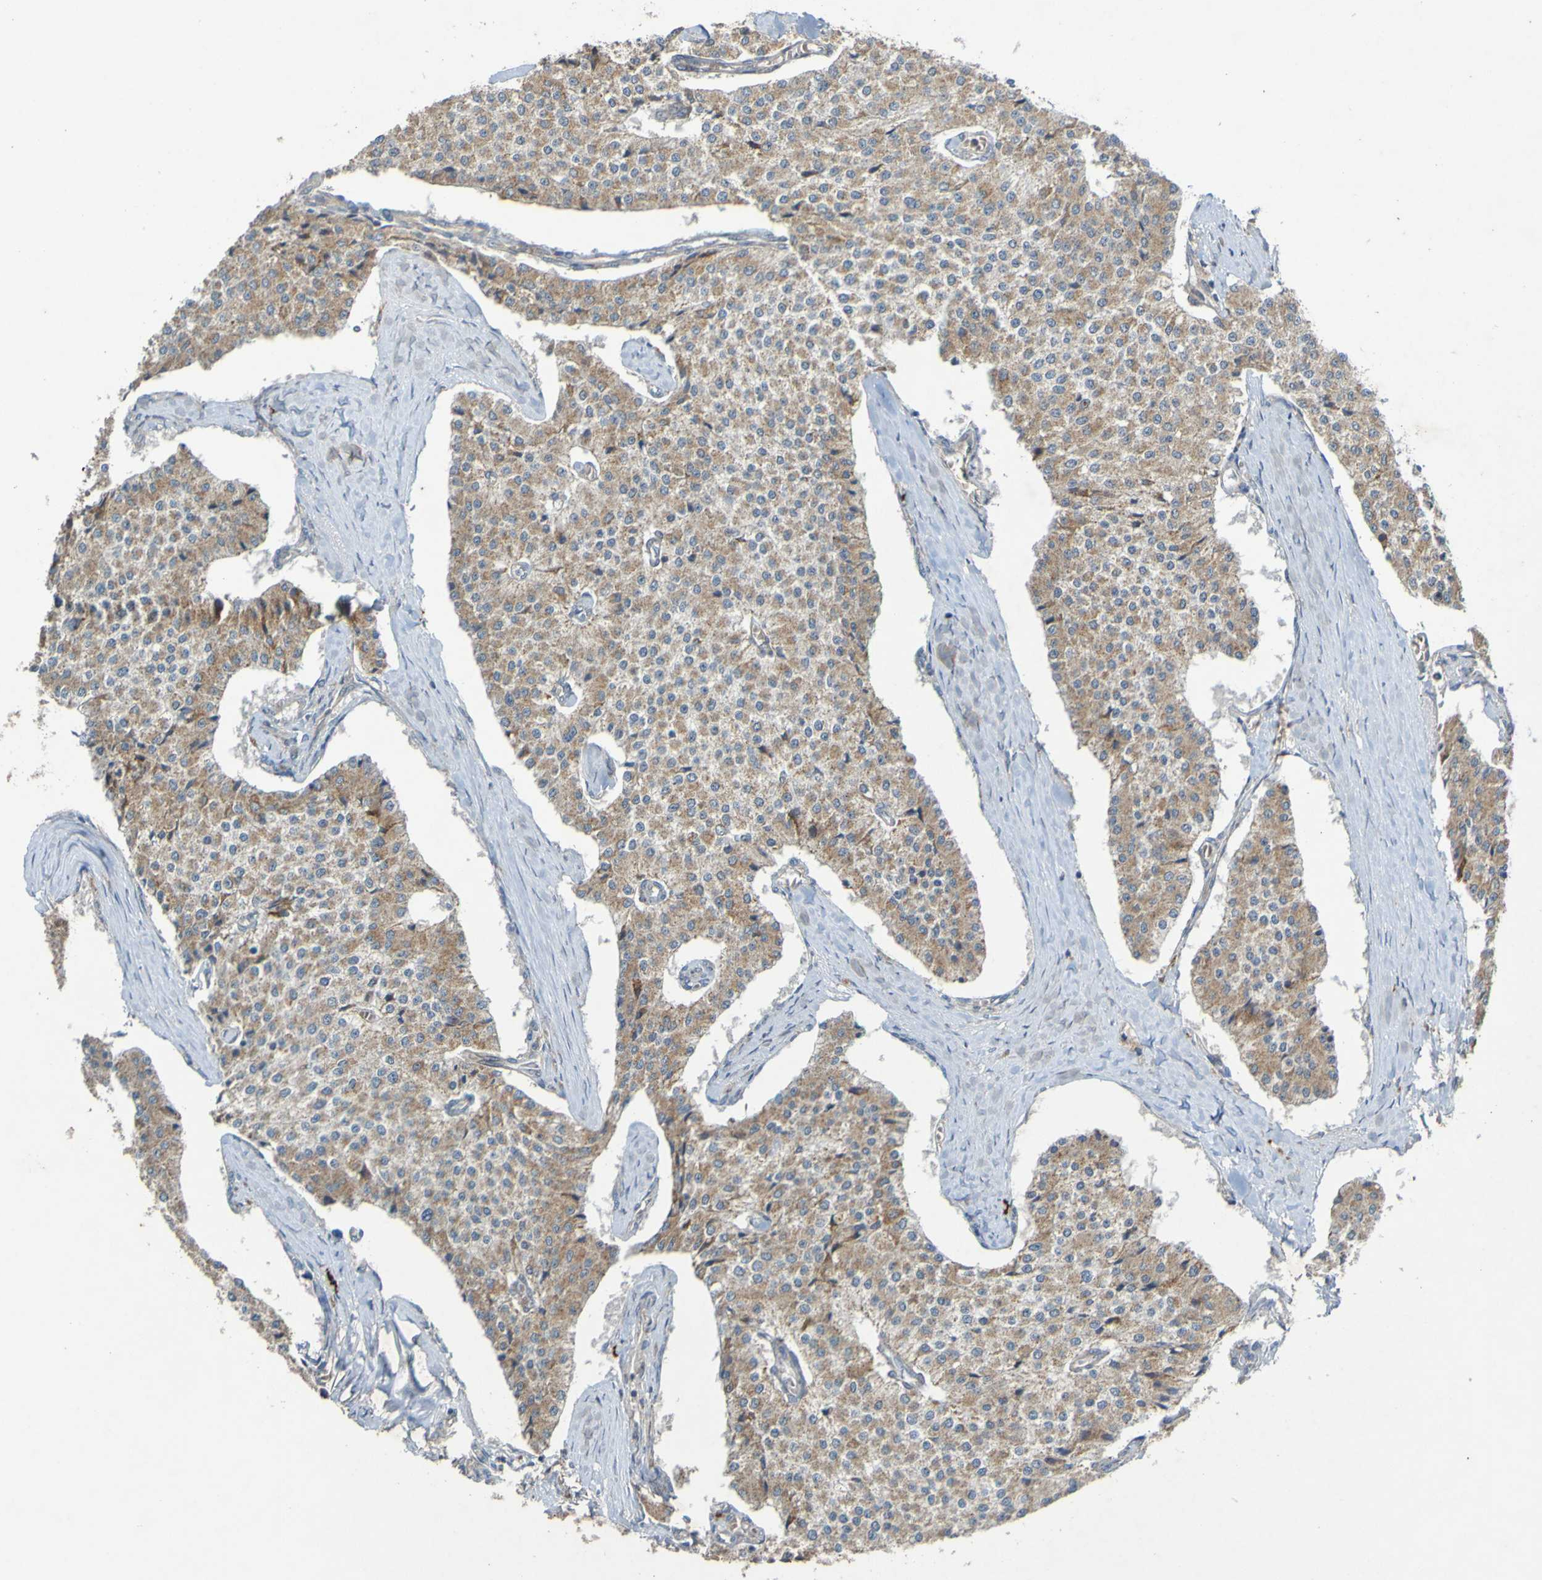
{"staining": {"intensity": "weak", "quantity": ">75%", "location": "cytoplasmic/membranous"}, "tissue": "carcinoid", "cell_type": "Tumor cells", "image_type": "cancer", "snomed": [{"axis": "morphology", "description": "Carcinoid, malignant, NOS"}, {"axis": "topography", "description": "Colon"}], "caption": "This is a histology image of immunohistochemistry staining of malignant carcinoid, which shows weak positivity in the cytoplasmic/membranous of tumor cells.", "gene": "B3GAT2", "patient": {"sex": "female", "age": 52}}